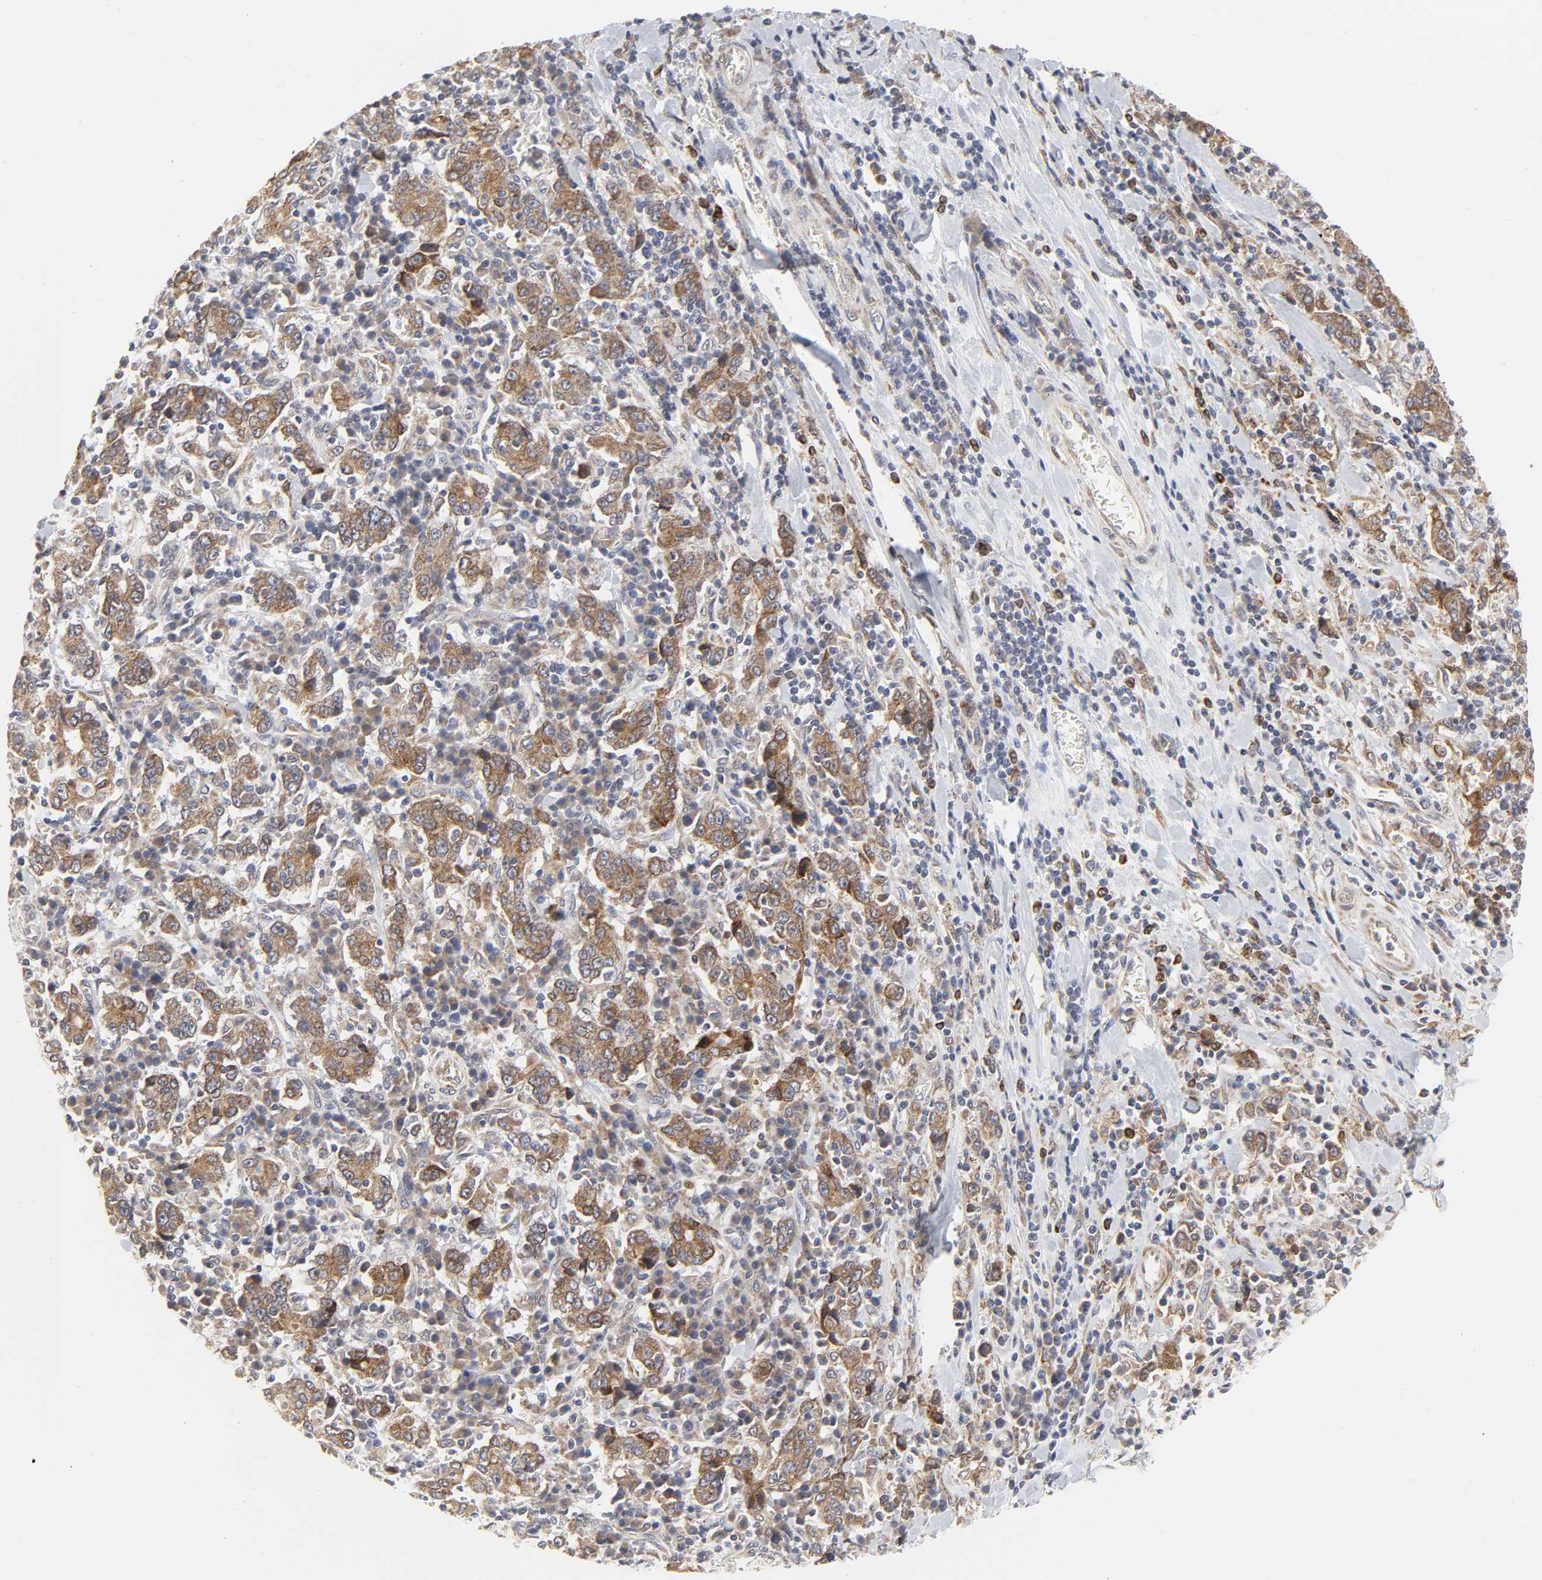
{"staining": {"intensity": "moderate", "quantity": ">75%", "location": "cytoplasmic/membranous"}, "tissue": "stomach cancer", "cell_type": "Tumor cells", "image_type": "cancer", "snomed": [{"axis": "morphology", "description": "Normal tissue, NOS"}, {"axis": "morphology", "description": "Adenocarcinoma, NOS"}, {"axis": "topography", "description": "Stomach, upper"}, {"axis": "topography", "description": "Stomach"}], "caption": "Immunohistochemistry image of human adenocarcinoma (stomach) stained for a protein (brown), which demonstrates medium levels of moderate cytoplasmic/membranous staining in approximately >75% of tumor cells.", "gene": "POR", "patient": {"sex": "male", "age": 59}}